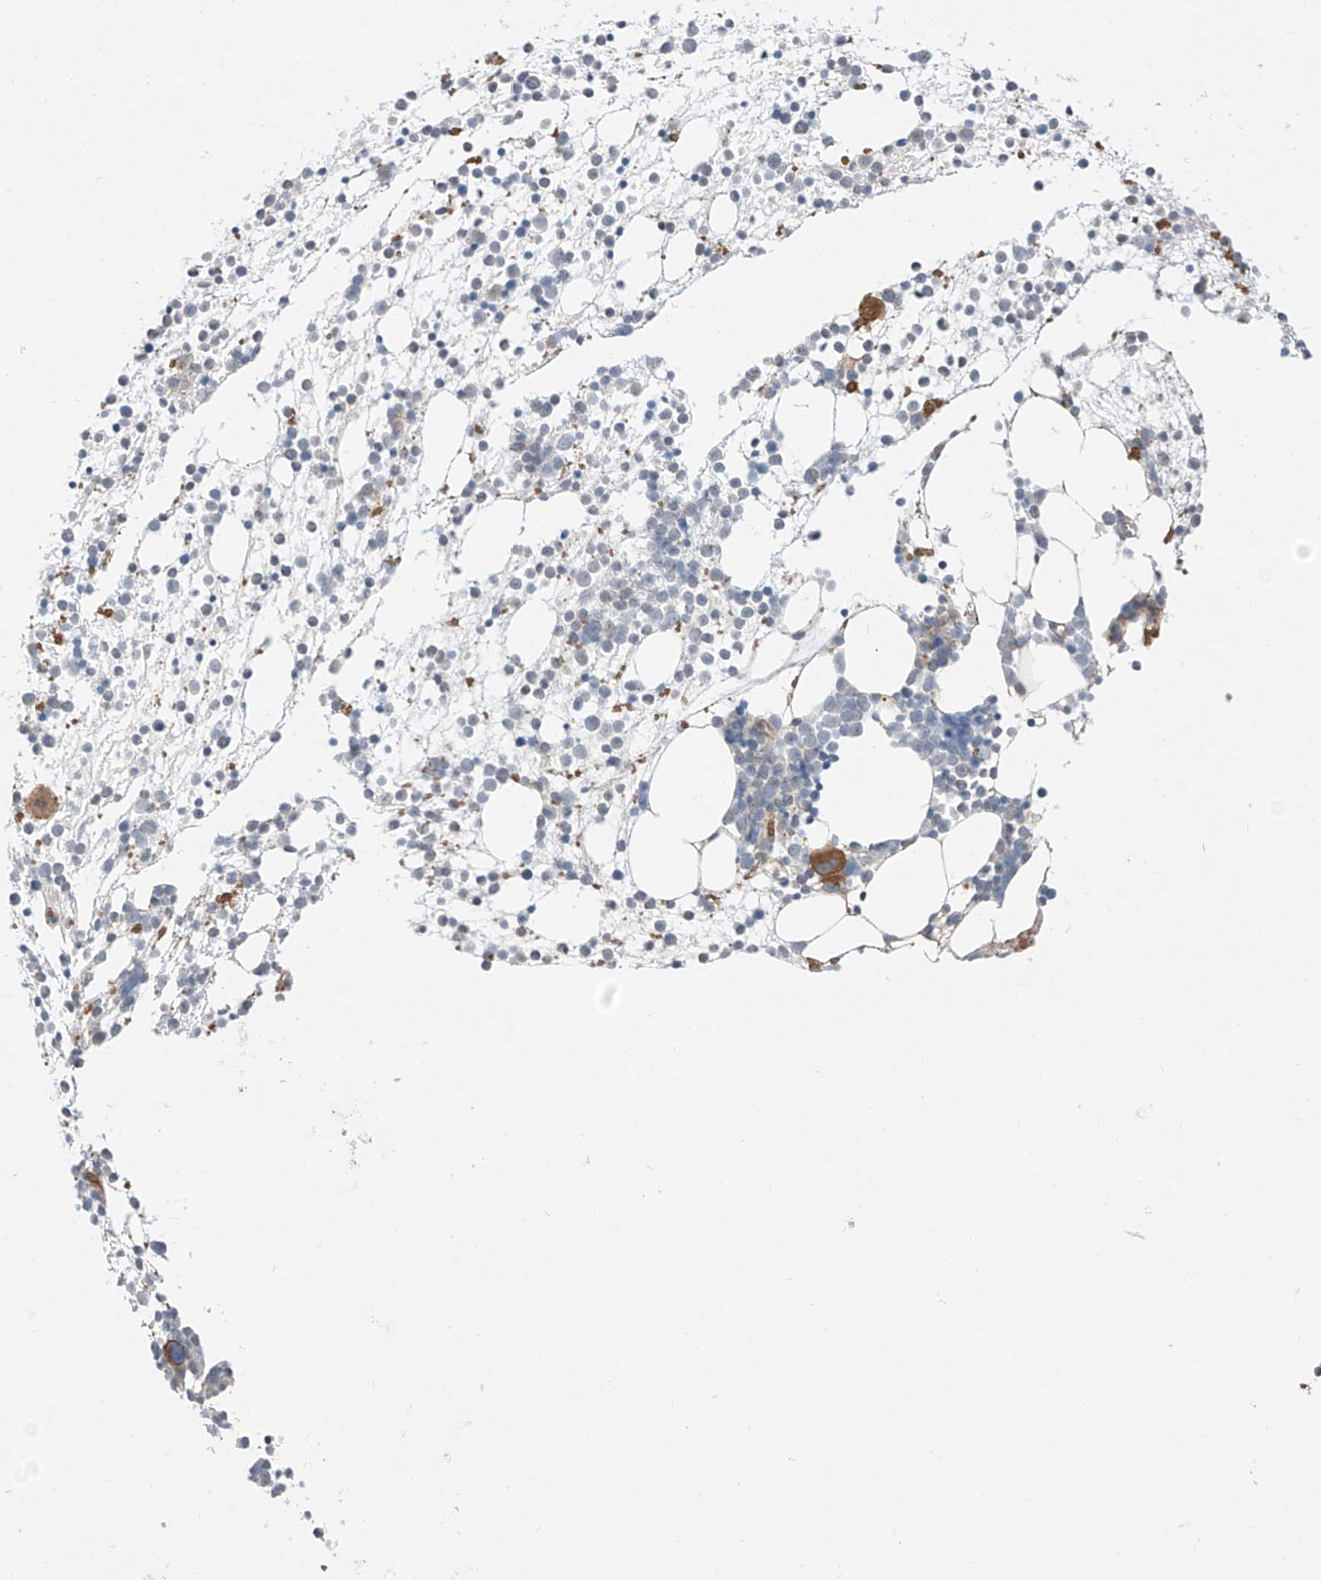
{"staining": {"intensity": "moderate", "quantity": "<25%", "location": "cytoplasmic/membranous"}, "tissue": "bone marrow", "cell_type": "Hematopoietic cells", "image_type": "normal", "snomed": [{"axis": "morphology", "description": "Normal tissue, NOS"}, {"axis": "topography", "description": "Bone marrow"}], "caption": "Immunohistochemistry photomicrograph of unremarkable bone marrow: bone marrow stained using immunohistochemistry (IHC) reveals low levels of moderate protein expression localized specifically in the cytoplasmic/membranous of hematopoietic cells, appearing as a cytoplasmic/membranous brown color.", "gene": "ABLIM2", "patient": {"sex": "male", "age": 54}}